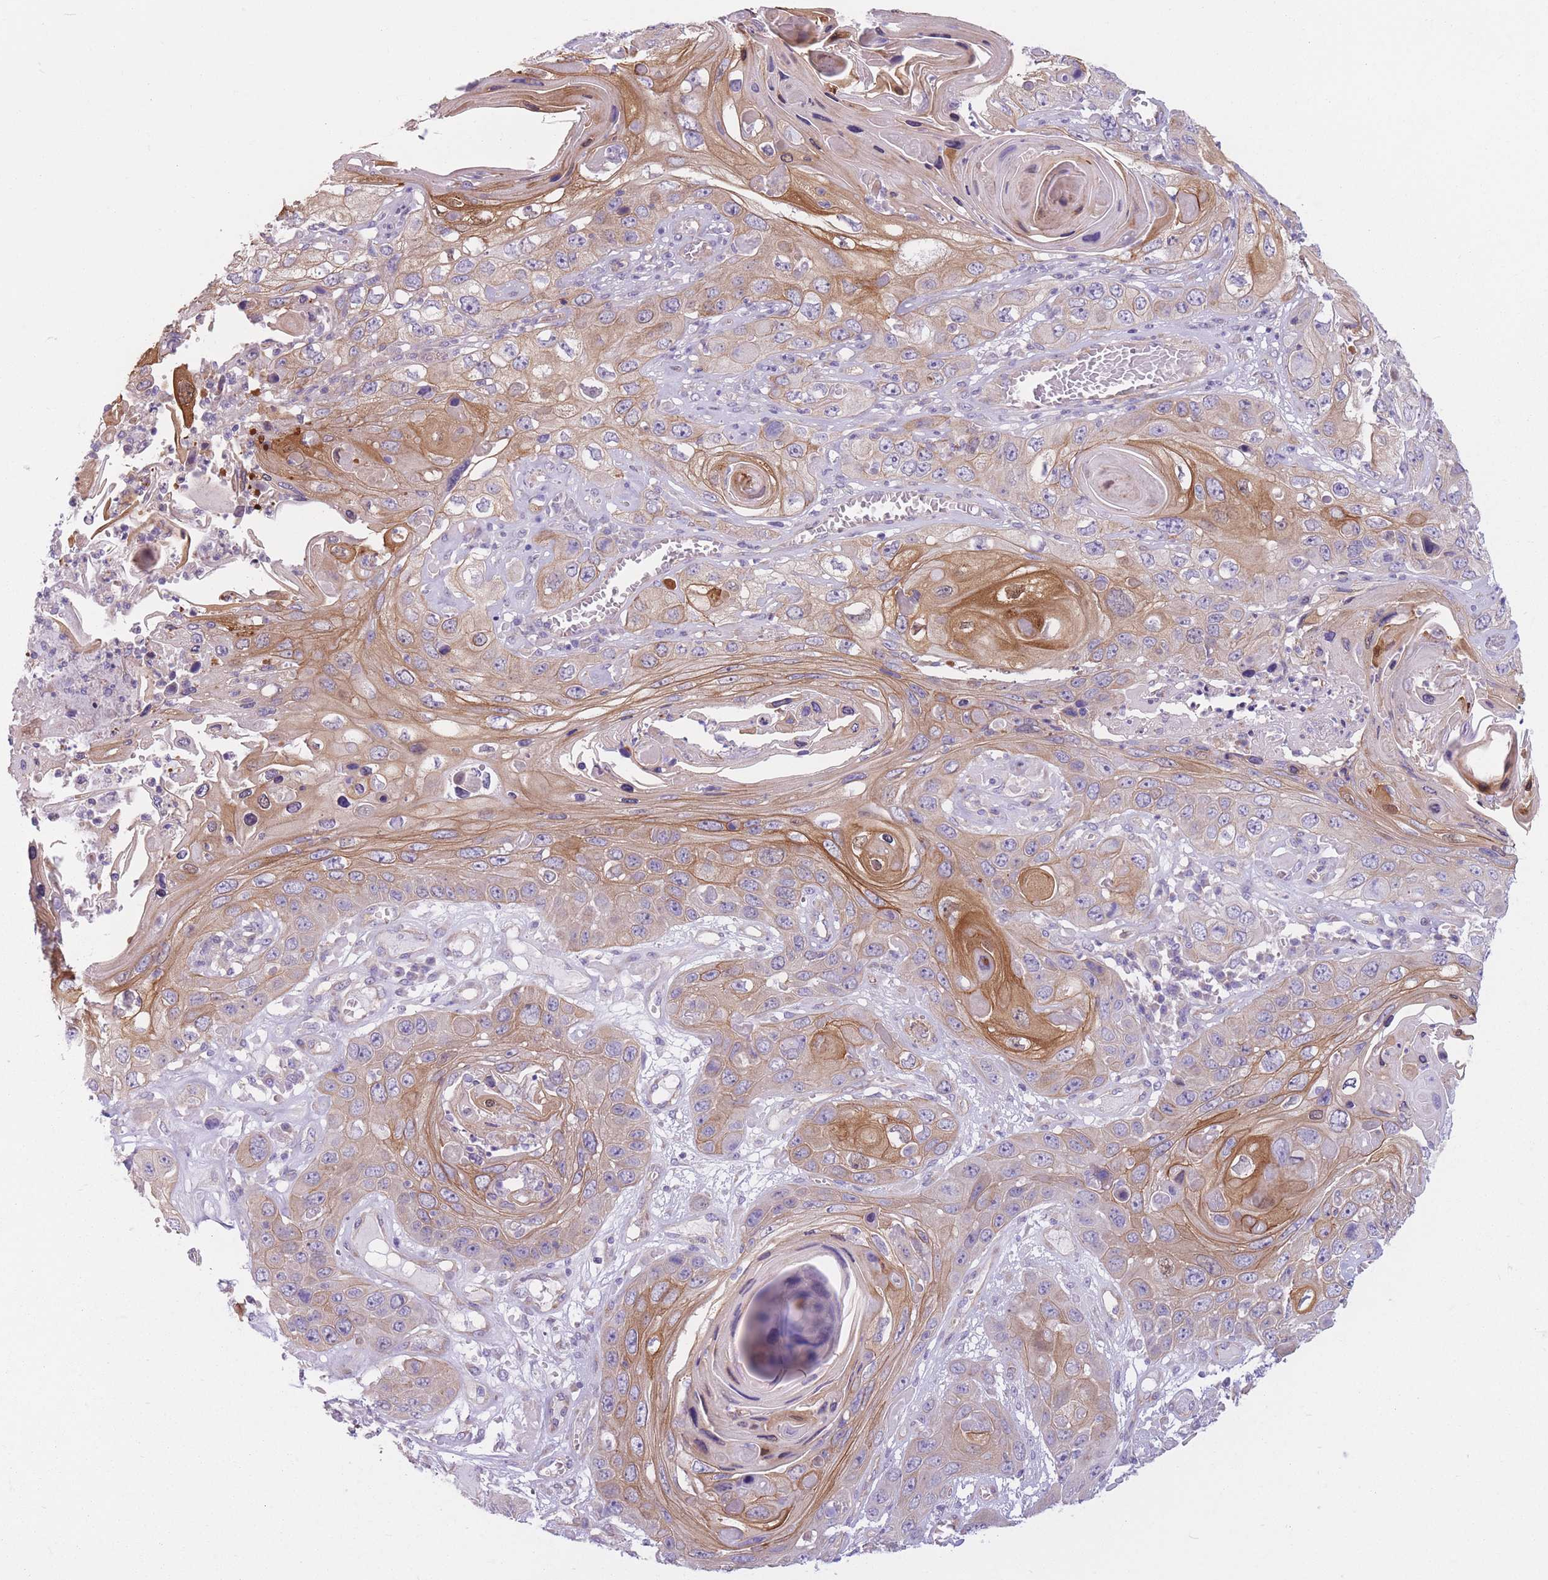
{"staining": {"intensity": "moderate", "quantity": "25%-75%", "location": "cytoplasmic/membranous"}, "tissue": "skin cancer", "cell_type": "Tumor cells", "image_type": "cancer", "snomed": [{"axis": "morphology", "description": "Squamous cell carcinoma, NOS"}, {"axis": "topography", "description": "Skin"}], "caption": "Moderate cytoplasmic/membranous positivity for a protein is seen in about 25%-75% of tumor cells of skin cancer (squamous cell carcinoma) using immunohistochemistry.", "gene": "SERPINB3", "patient": {"sex": "male", "age": 55}}